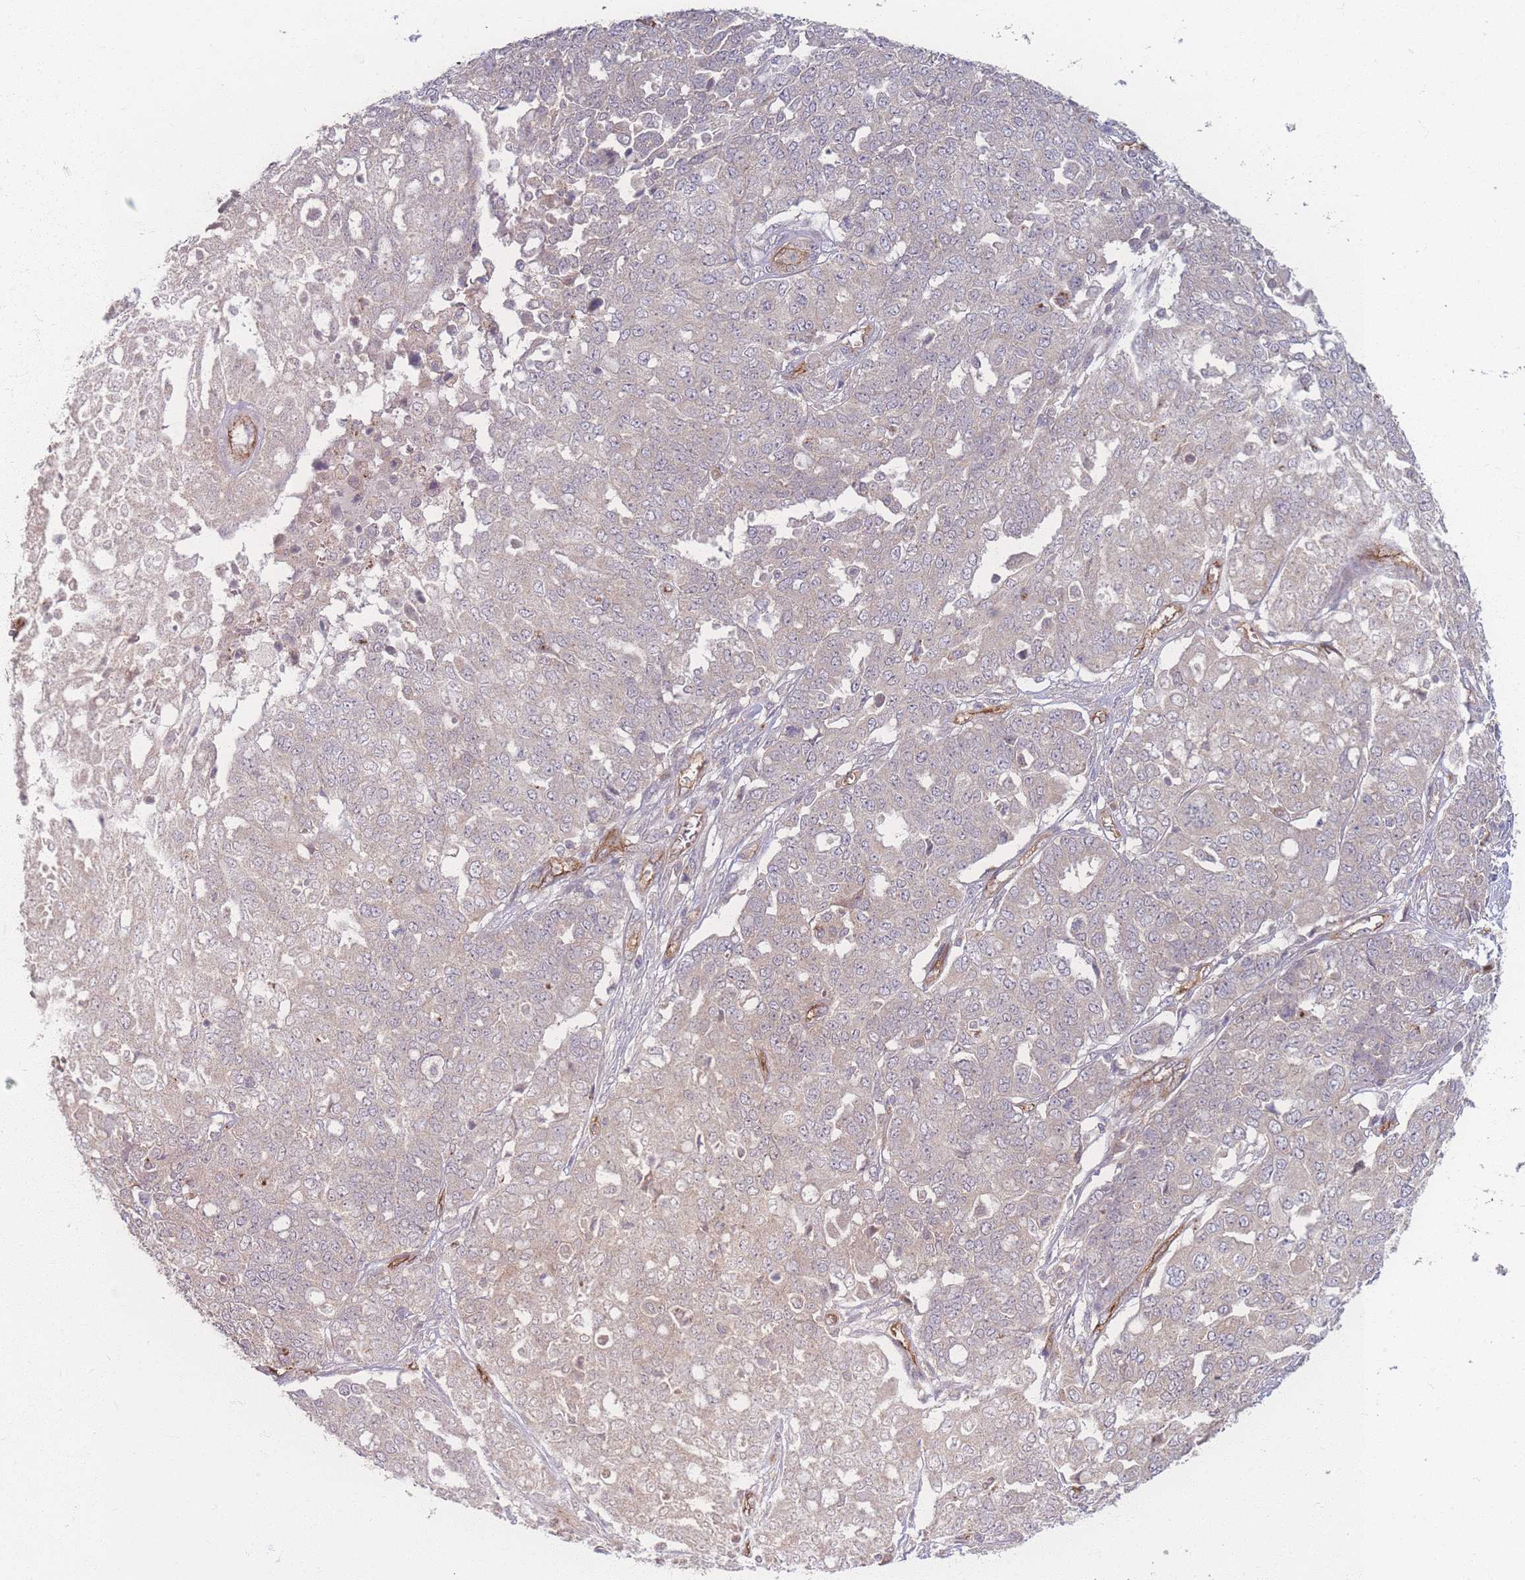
{"staining": {"intensity": "negative", "quantity": "none", "location": "none"}, "tissue": "ovarian cancer", "cell_type": "Tumor cells", "image_type": "cancer", "snomed": [{"axis": "morphology", "description": "Cystadenocarcinoma, serous, NOS"}, {"axis": "topography", "description": "Soft tissue"}, {"axis": "topography", "description": "Ovary"}], "caption": "Immunohistochemistry (IHC) histopathology image of human ovarian cancer stained for a protein (brown), which displays no staining in tumor cells.", "gene": "INSR", "patient": {"sex": "female", "age": 57}}